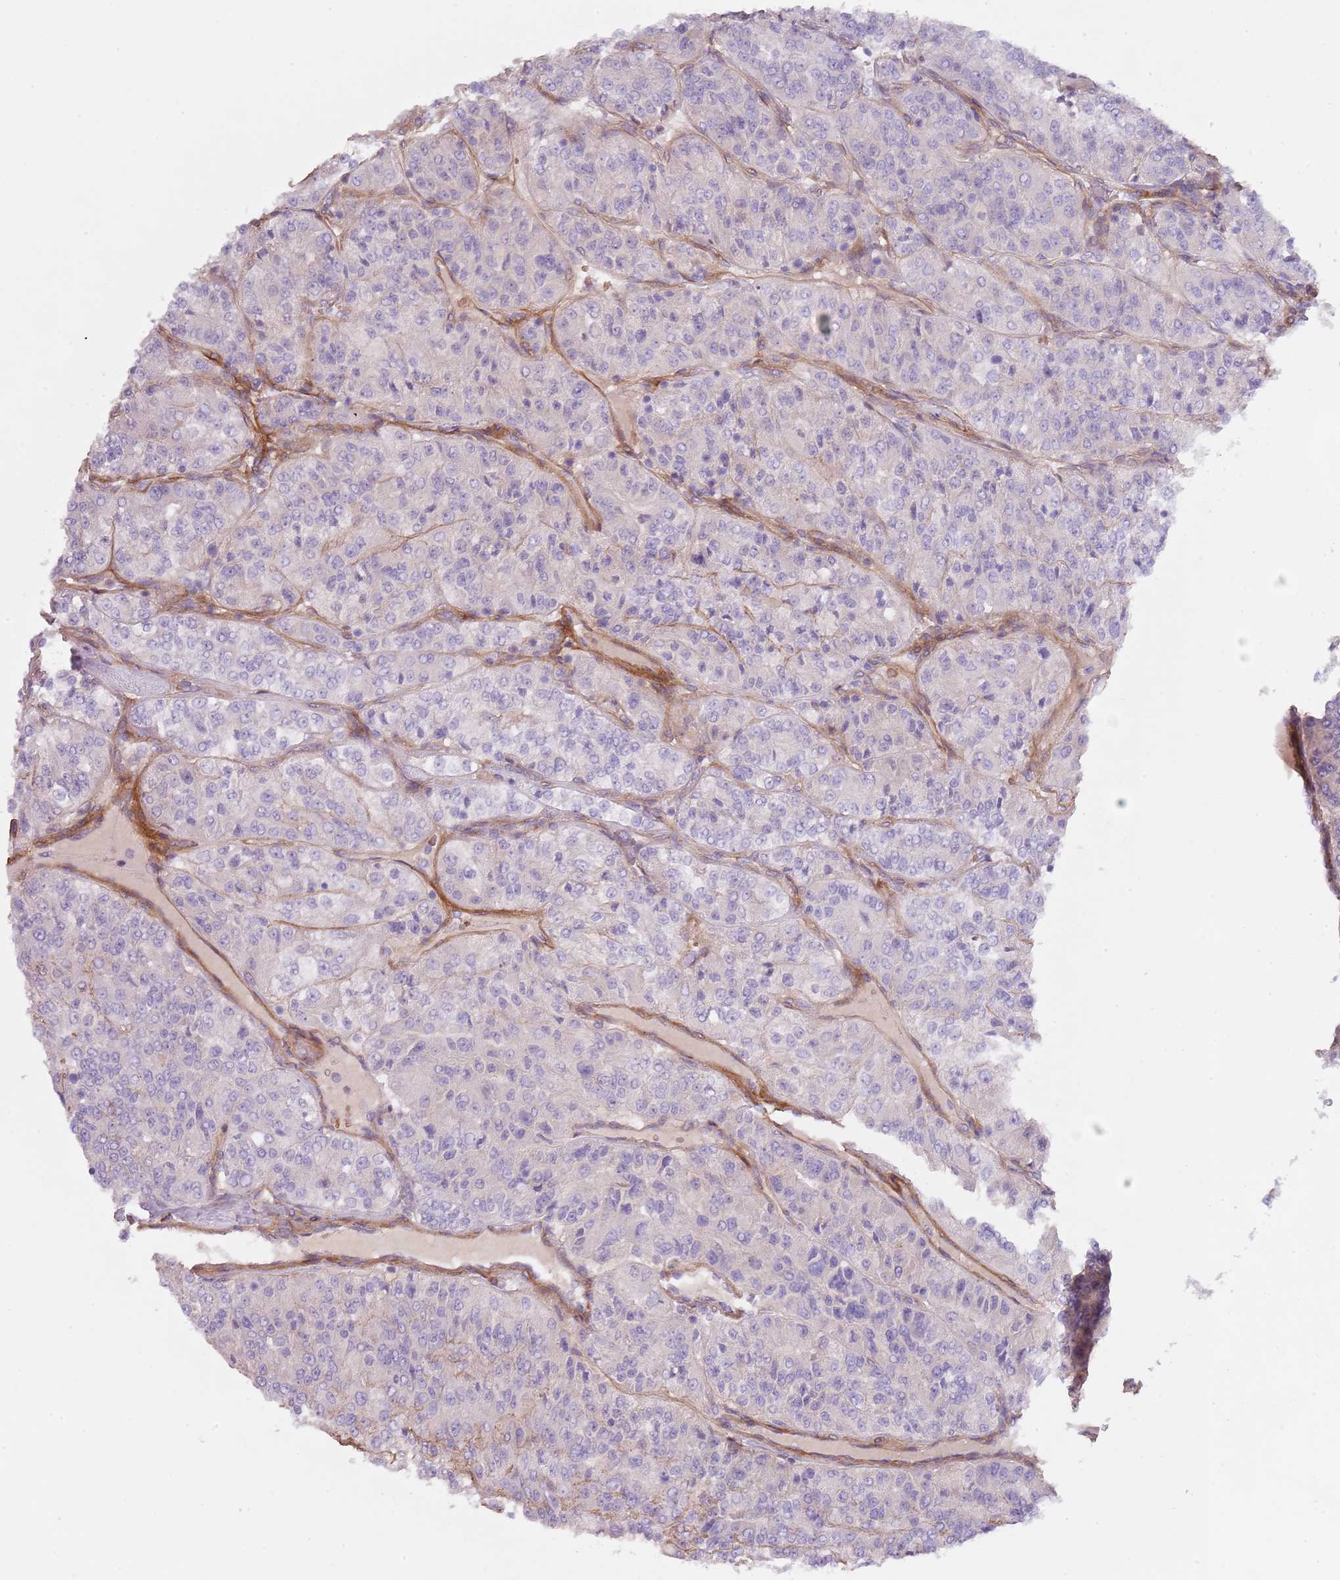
{"staining": {"intensity": "negative", "quantity": "none", "location": "none"}, "tissue": "renal cancer", "cell_type": "Tumor cells", "image_type": "cancer", "snomed": [{"axis": "morphology", "description": "Adenocarcinoma, NOS"}, {"axis": "topography", "description": "Kidney"}], "caption": "This is an immunohistochemistry micrograph of human renal cancer (adenocarcinoma). There is no positivity in tumor cells.", "gene": "TINAGL1", "patient": {"sex": "female", "age": 63}}